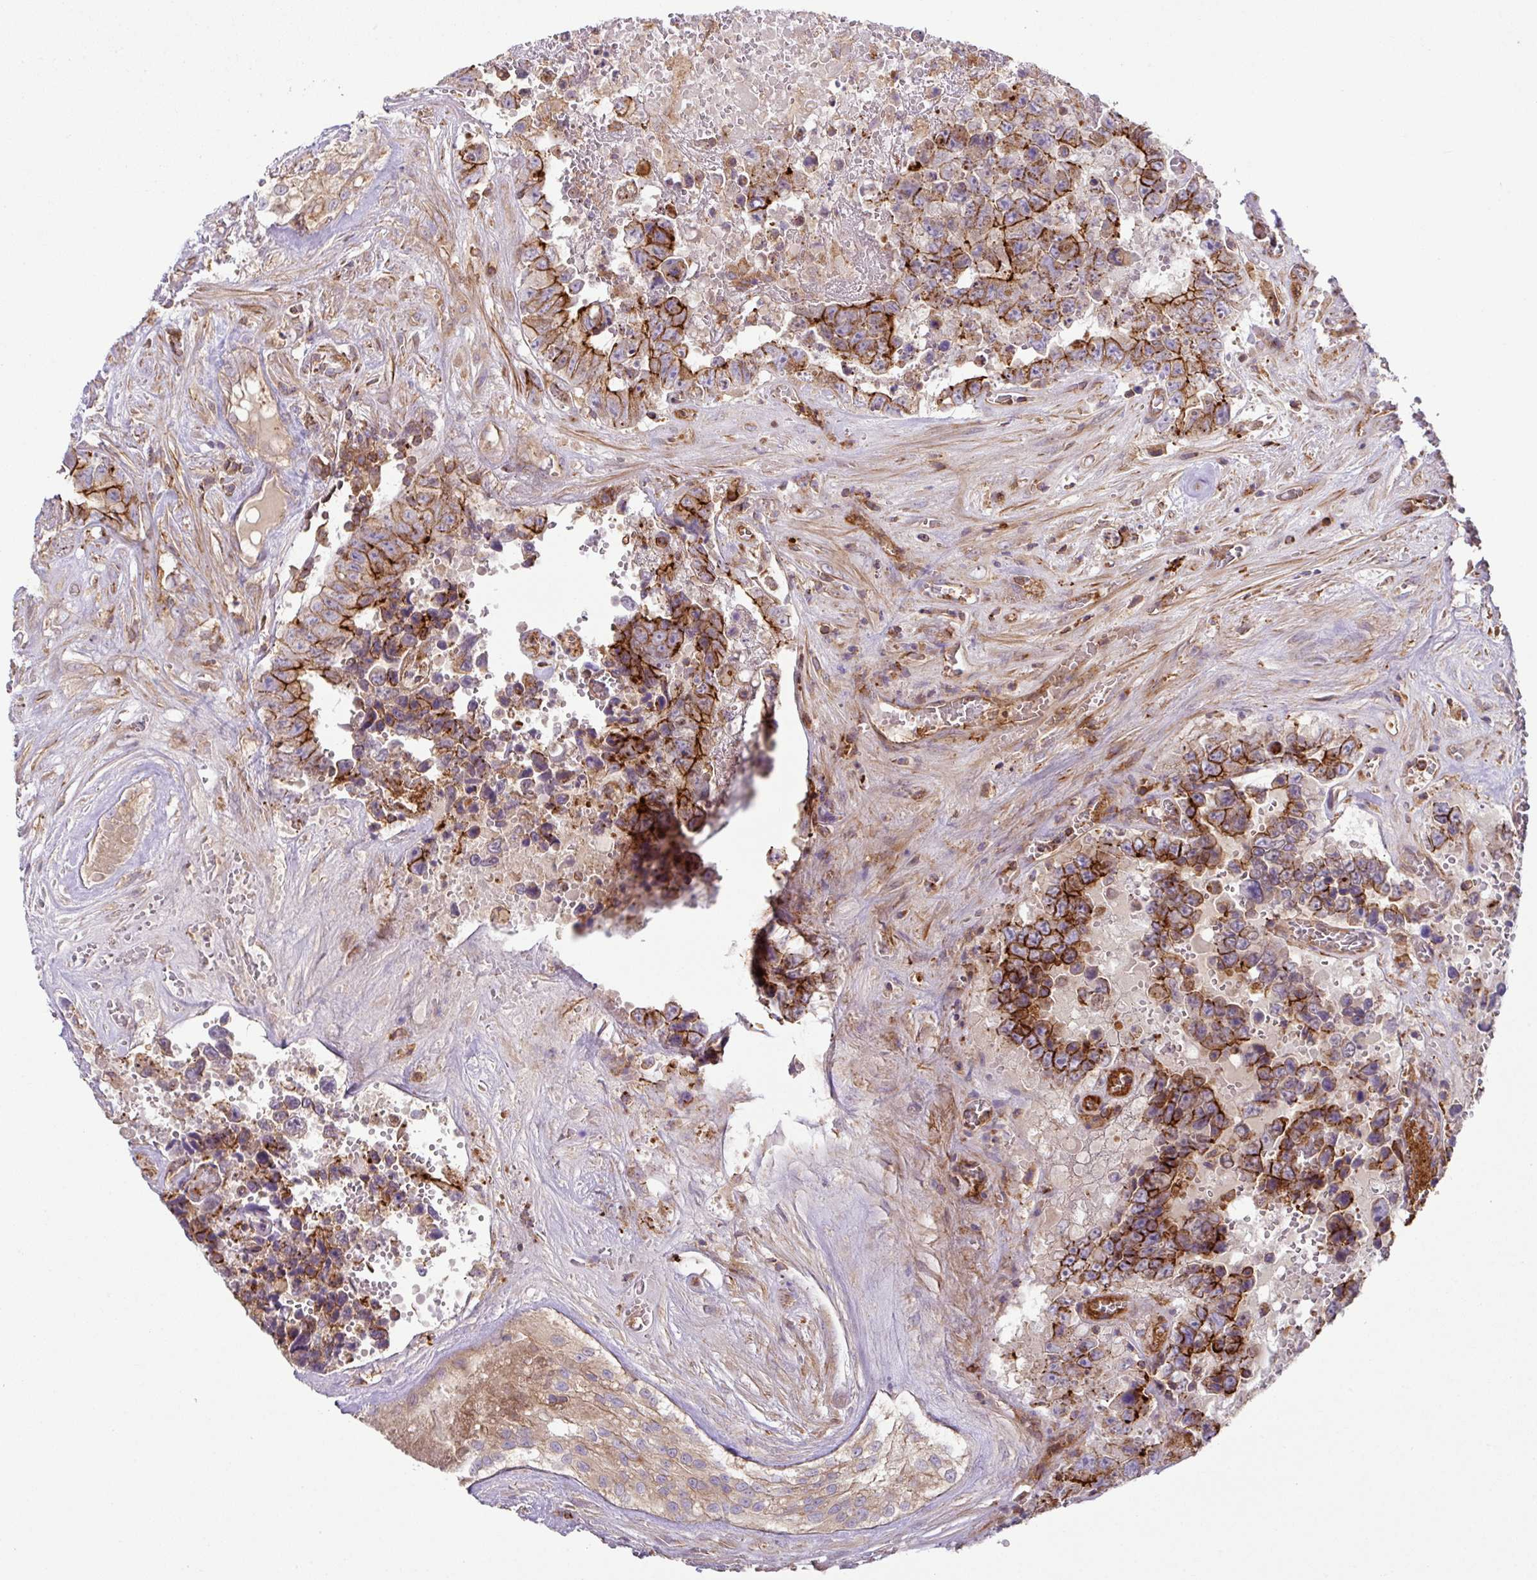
{"staining": {"intensity": "strong", "quantity": ">75%", "location": "cytoplasmic/membranous"}, "tissue": "testis cancer", "cell_type": "Tumor cells", "image_type": "cancer", "snomed": [{"axis": "morphology", "description": "Normal tissue, NOS"}, {"axis": "morphology", "description": "Carcinoma, Embryonal, NOS"}, {"axis": "topography", "description": "Testis"}, {"axis": "topography", "description": "Epididymis"}], "caption": "High-power microscopy captured an immunohistochemistry (IHC) photomicrograph of testis cancer, revealing strong cytoplasmic/membranous staining in about >75% of tumor cells.", "gene": "RIC1", "patient": {"sex": "male", "age": 25}}